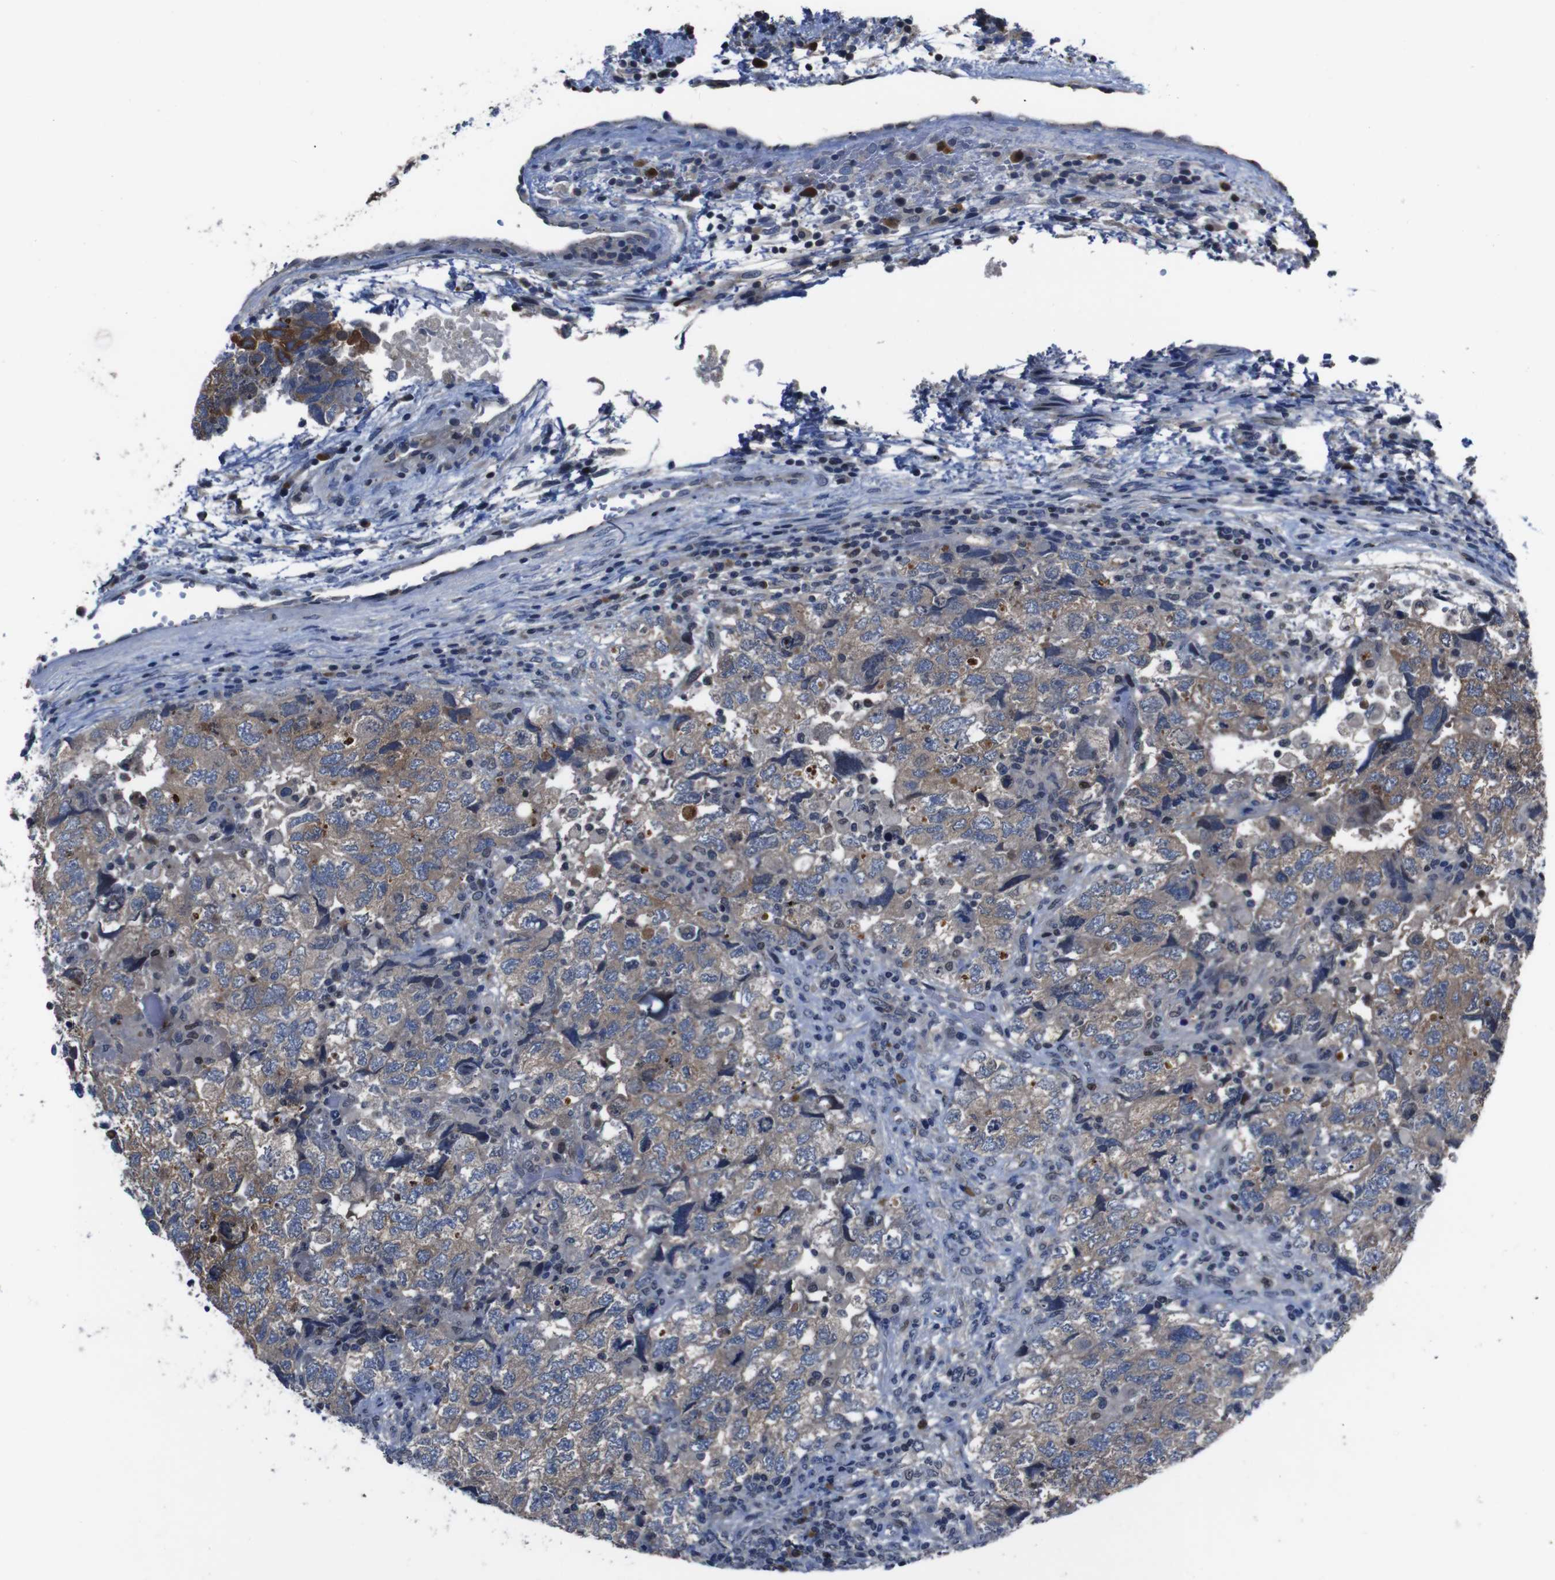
{"staining": {"intensity": "moderate", "quantity": "25%-75%", "location": "cytoplasmic/membranous"}, "tissue": "testis cancer", "cell_type": "Tumor cells", "image_type": "cancer", "snomed": [{"axis": "morphology", "description": "Carcinoma, Embryonal, NOS"}, {"axis": "topography", "description": "Testis"}], "caption": "Testis cancer (embryonal carcinoma) stained with immunohistochemistry (IHC) reveals moderate cytoplasmic/membranous staining in about 25%-75% of tumor cells.", "gene": "SEMA4B", "patient": {"sex": "male", "age": 36}}